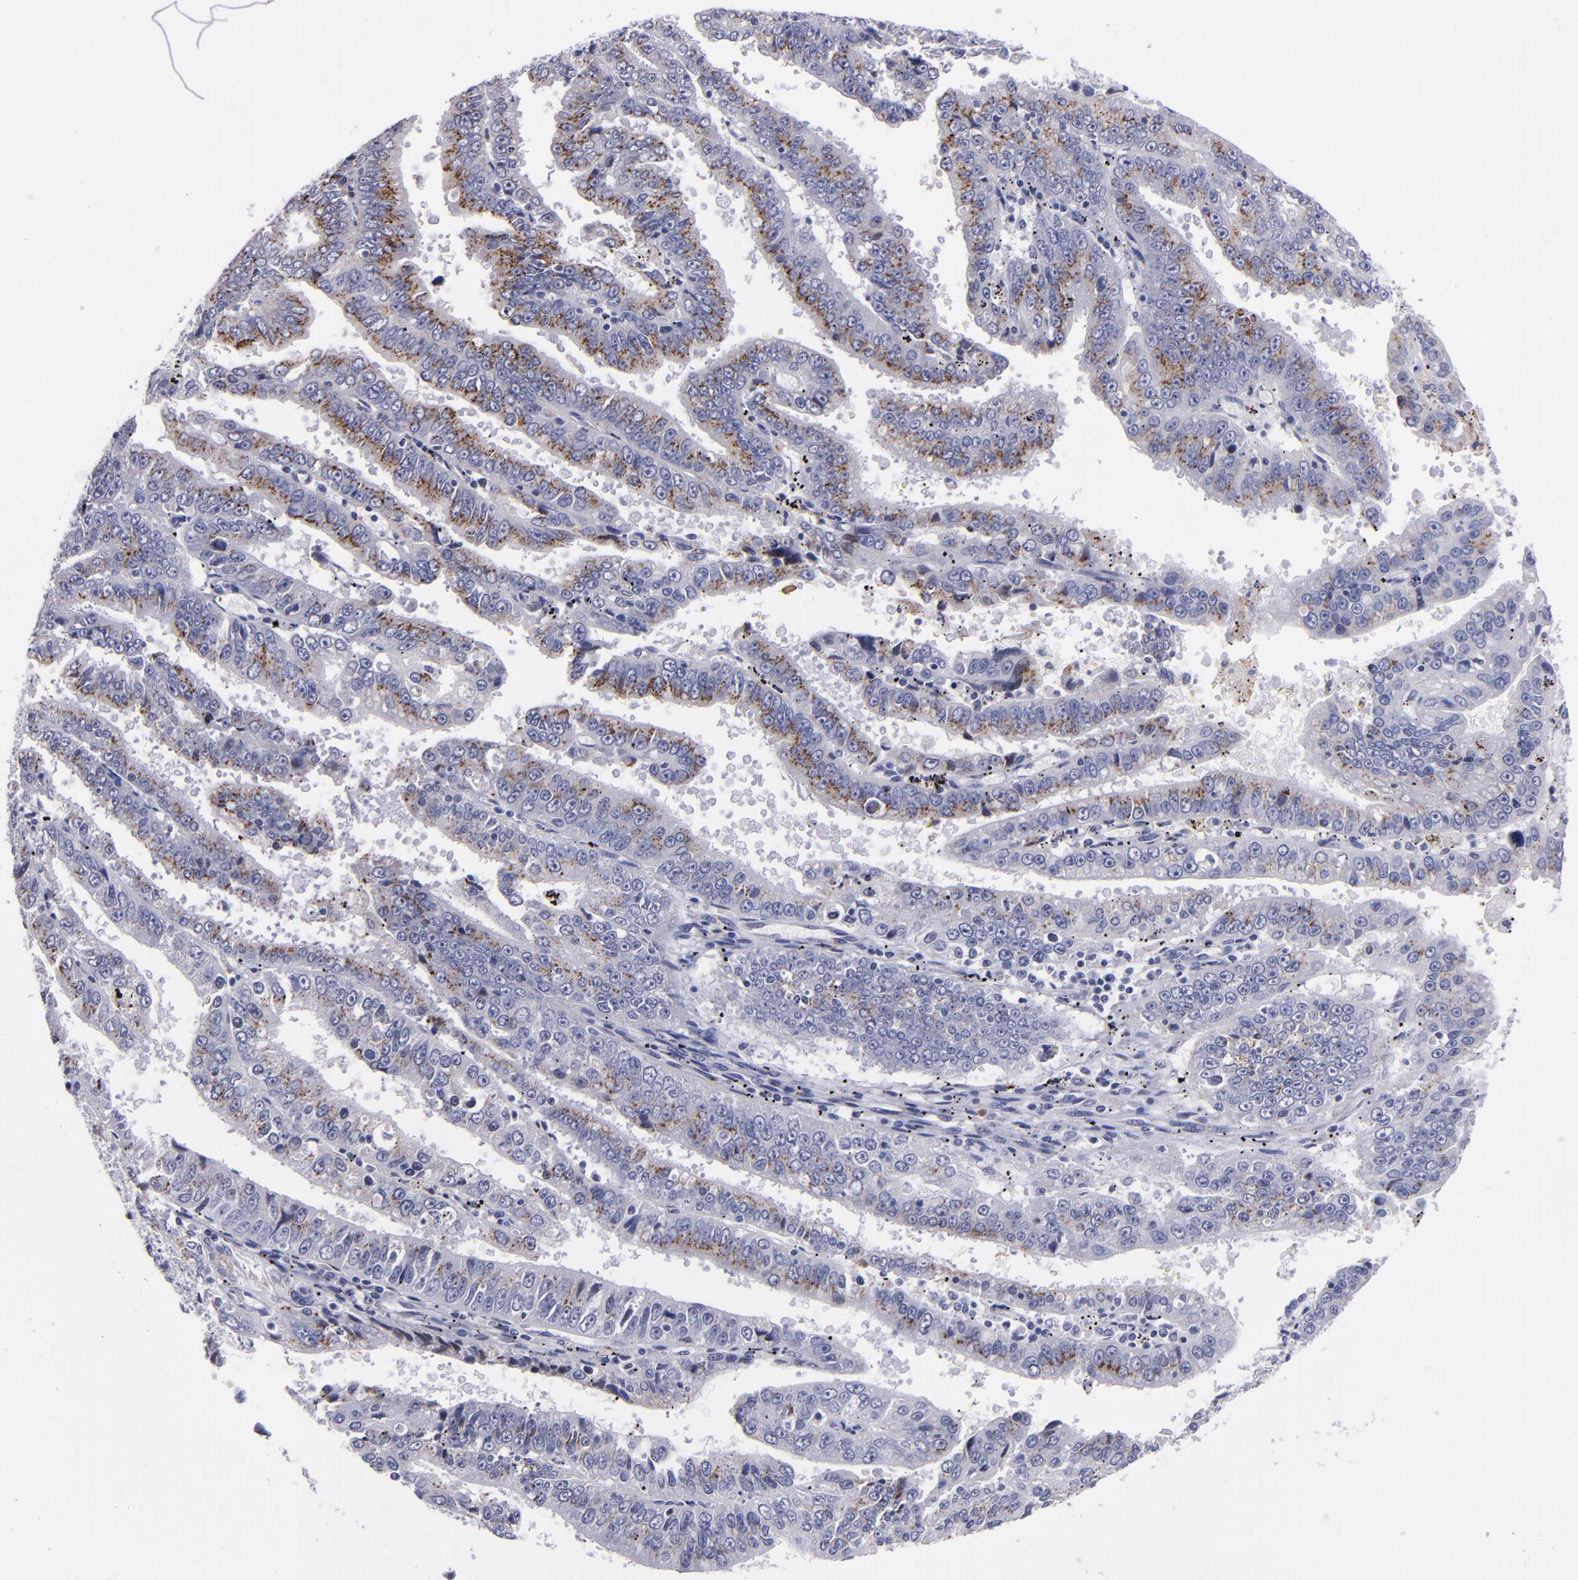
{"staining": {"intensity": "strong", "quantity": ">75%", "location": "cytoplasmic/membranous"}, "tissue": "endometrial cancer", "cell_type": "Tumor cells", "image_type": "cancer", "snomed": [{"axis": "morphology", "description": "Adenocarcinoma, NOS"}, {"axis": "topography", "description": "Endometrium"}], "caption": "An image of adenocarcinoma (endometrial) stained for a protein reveals strong cytoplasmic/membranous brown staining in tumor cells.", "gene": "RAB41", "patient": {"sex": "female", "age": 66}}